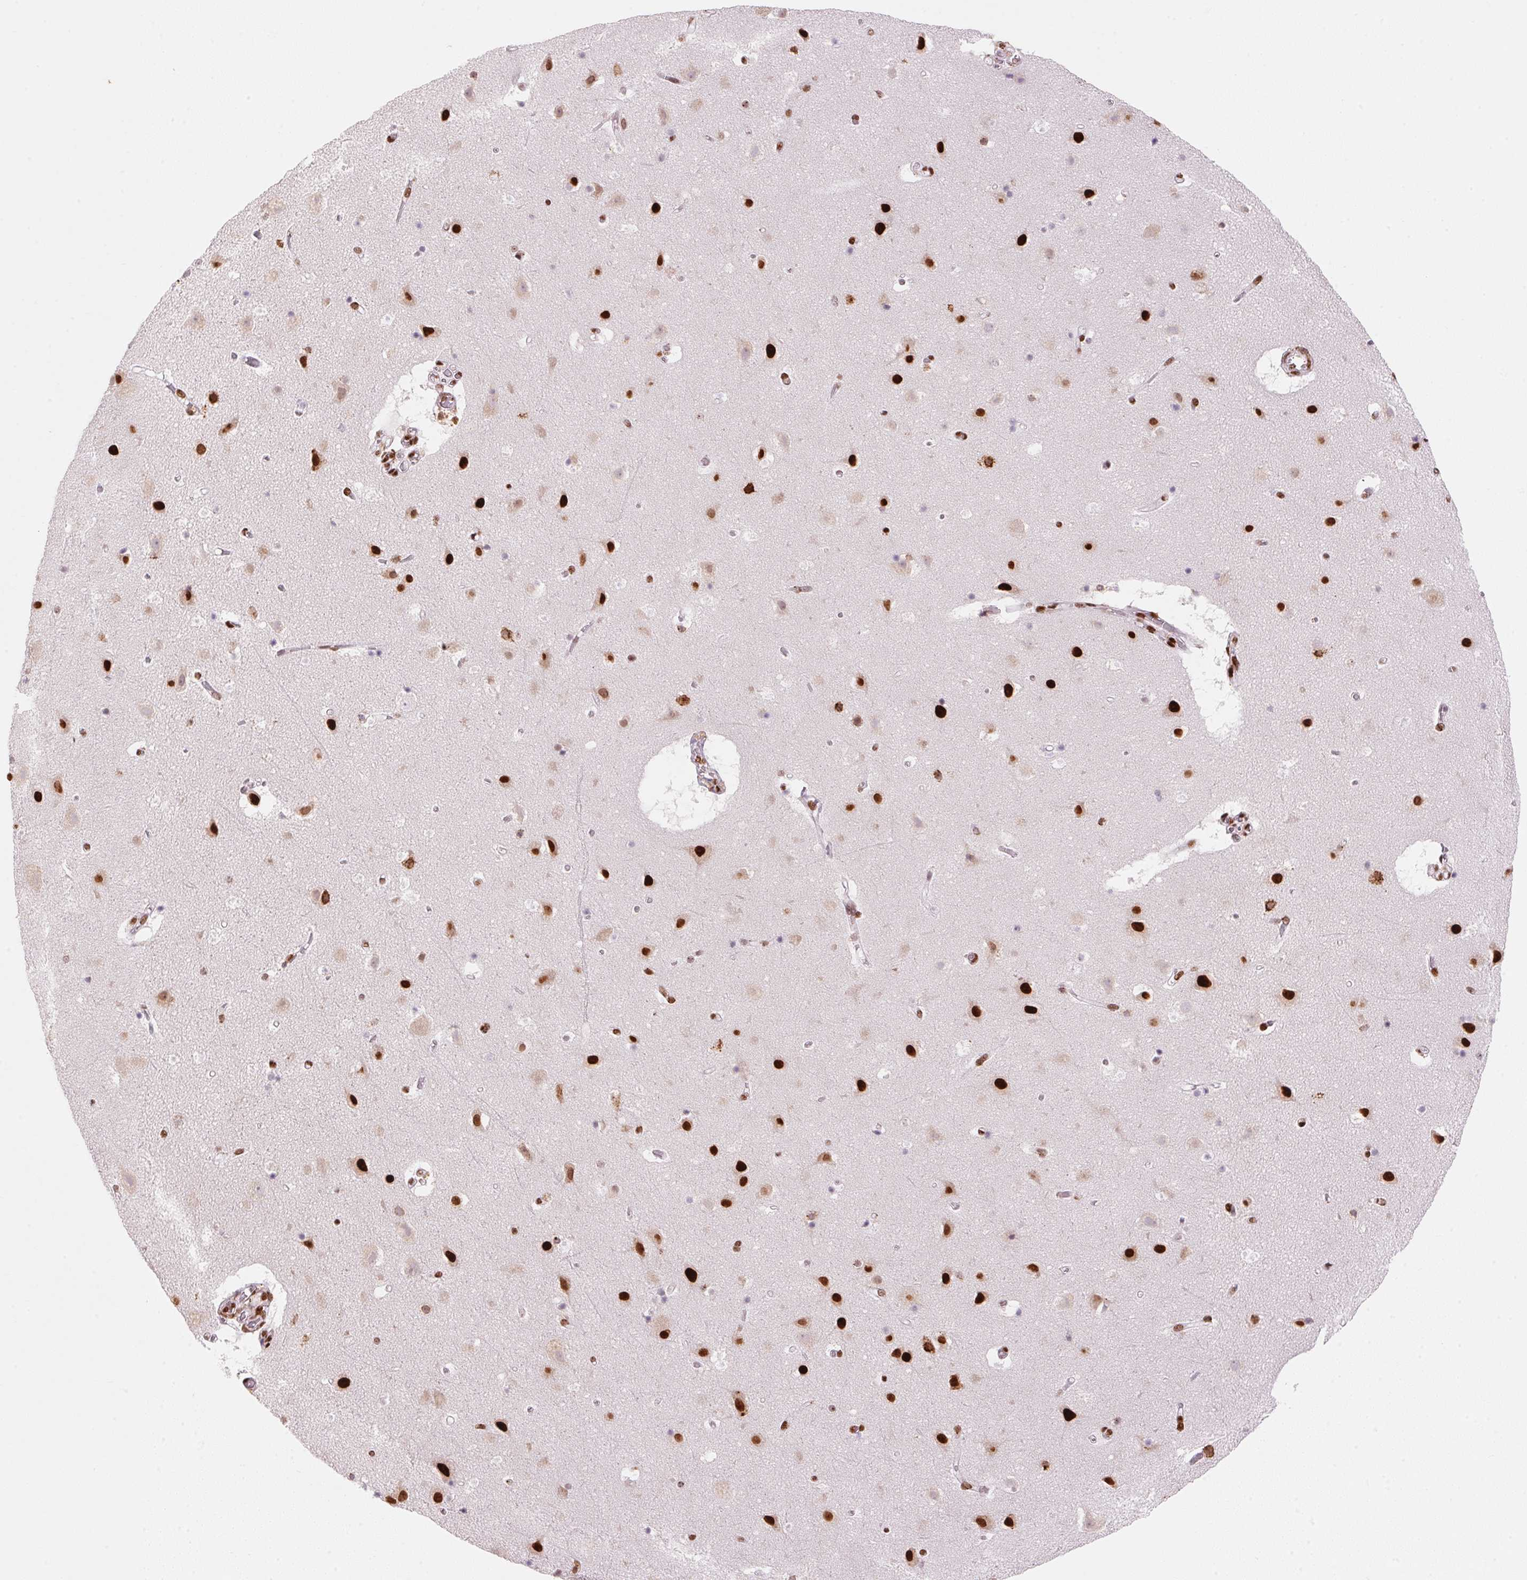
{"staining": {"intensity": "strong", "quantity": "25%-75%", "location": "nuclear"}, "tissue": "cerebral cortex", "cell_type": "Endothelial cells", "image_type": "normal", "snomed": [{"axis": "morphology", "description": "Normal tissue, NOS"}, {"axis": "topography", "description": "Cerebral cortex"}], "caption": "This histopathology image exhibits immunohistochemistry (IHC) staining of normal cerebral cortex, with high strong nuclear positivity in approximately 25%-75% of endothelial cells.", "gene": "NXF1", "patient": {"sex": "female", "age": 42}}